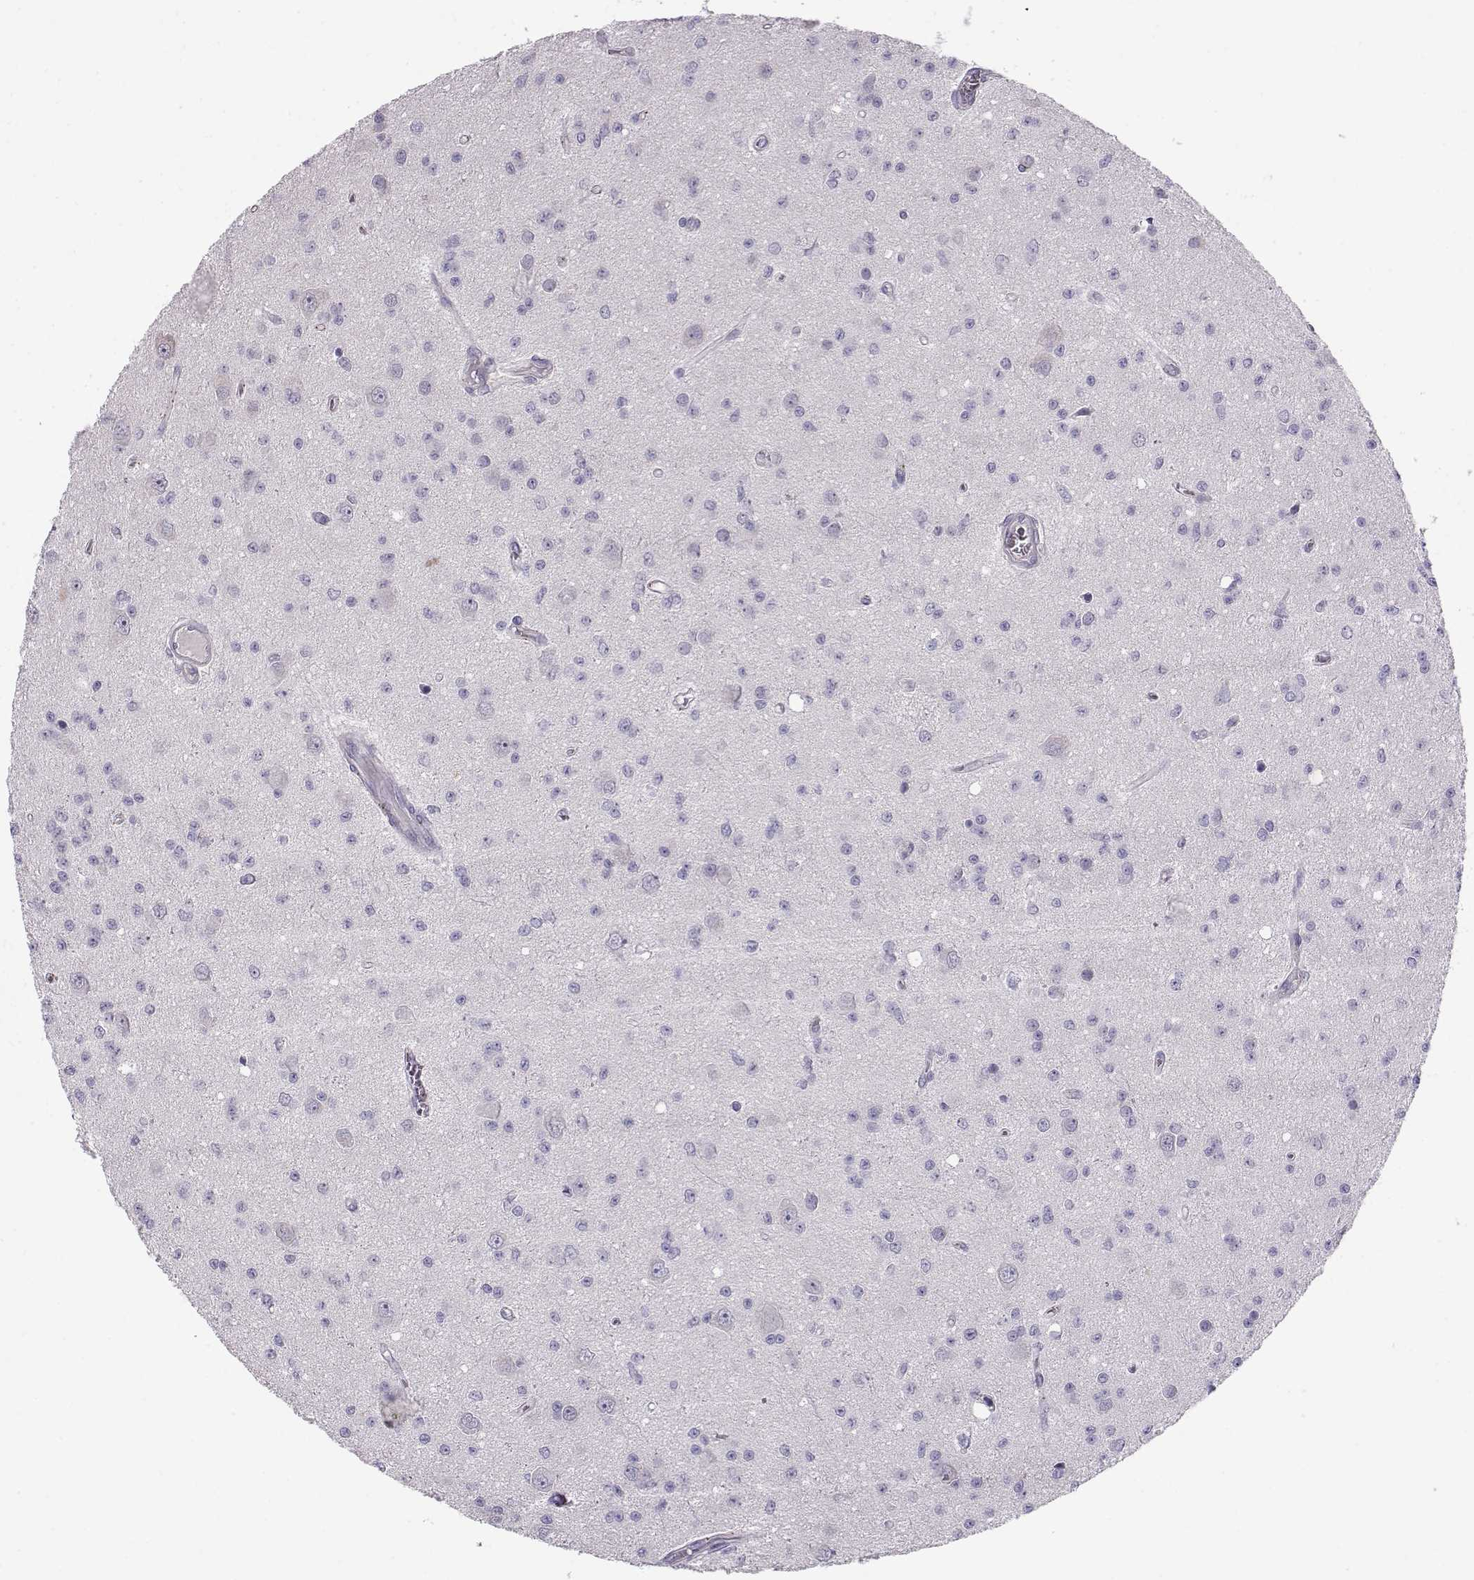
{"staining": {"intensity": "negative", "quantity": "none", "location": "none"}, "tissue": "glioma", "cell_type": "Tumor cells", "image_type": "cancer", "snomed": [{"axis": "morphology", "description": "Glioma, malignant, Low grade"}, {"axis": "topography", "description": "Brain"}], "caption": "Tumor cells are negative for protein expression in human glioma.", "gene": "ENDOU", "patient": {"sex": "female", "age": 45}}